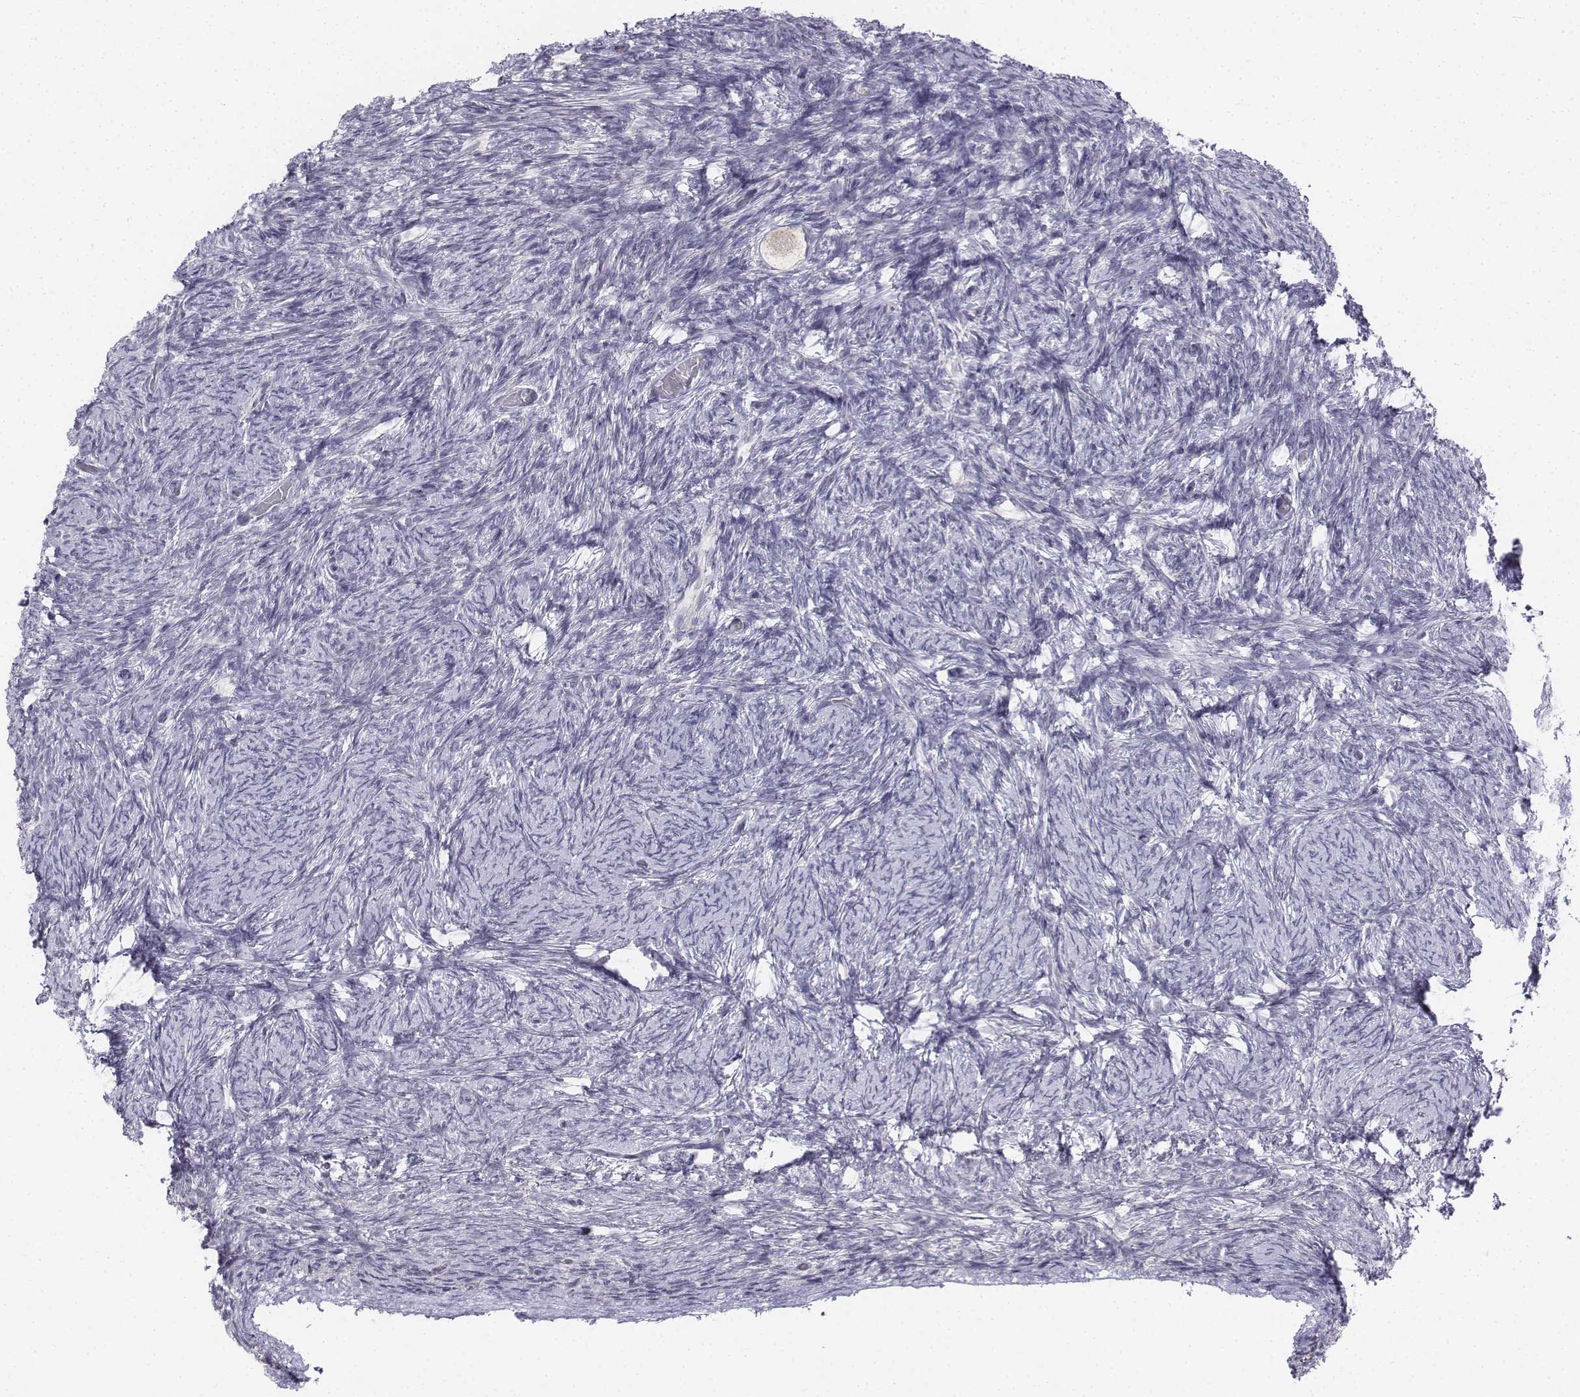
{"staining": {"intensity": "negative", "quantity": "none", "location": "none"}, "tissue": "ovary", "cell_type": "Follicle cells", "image_type": "normal", "snomed": [{"axis": "morphology", "description": "Normal tissue, NOS"}, {"axis": "topography", "description": "Ovary"}], "caption": "Follicle cells are negative for protein expression in normal human ovary.", "gene": "PENK", "patient": {"sex": "female", "age": 34}}